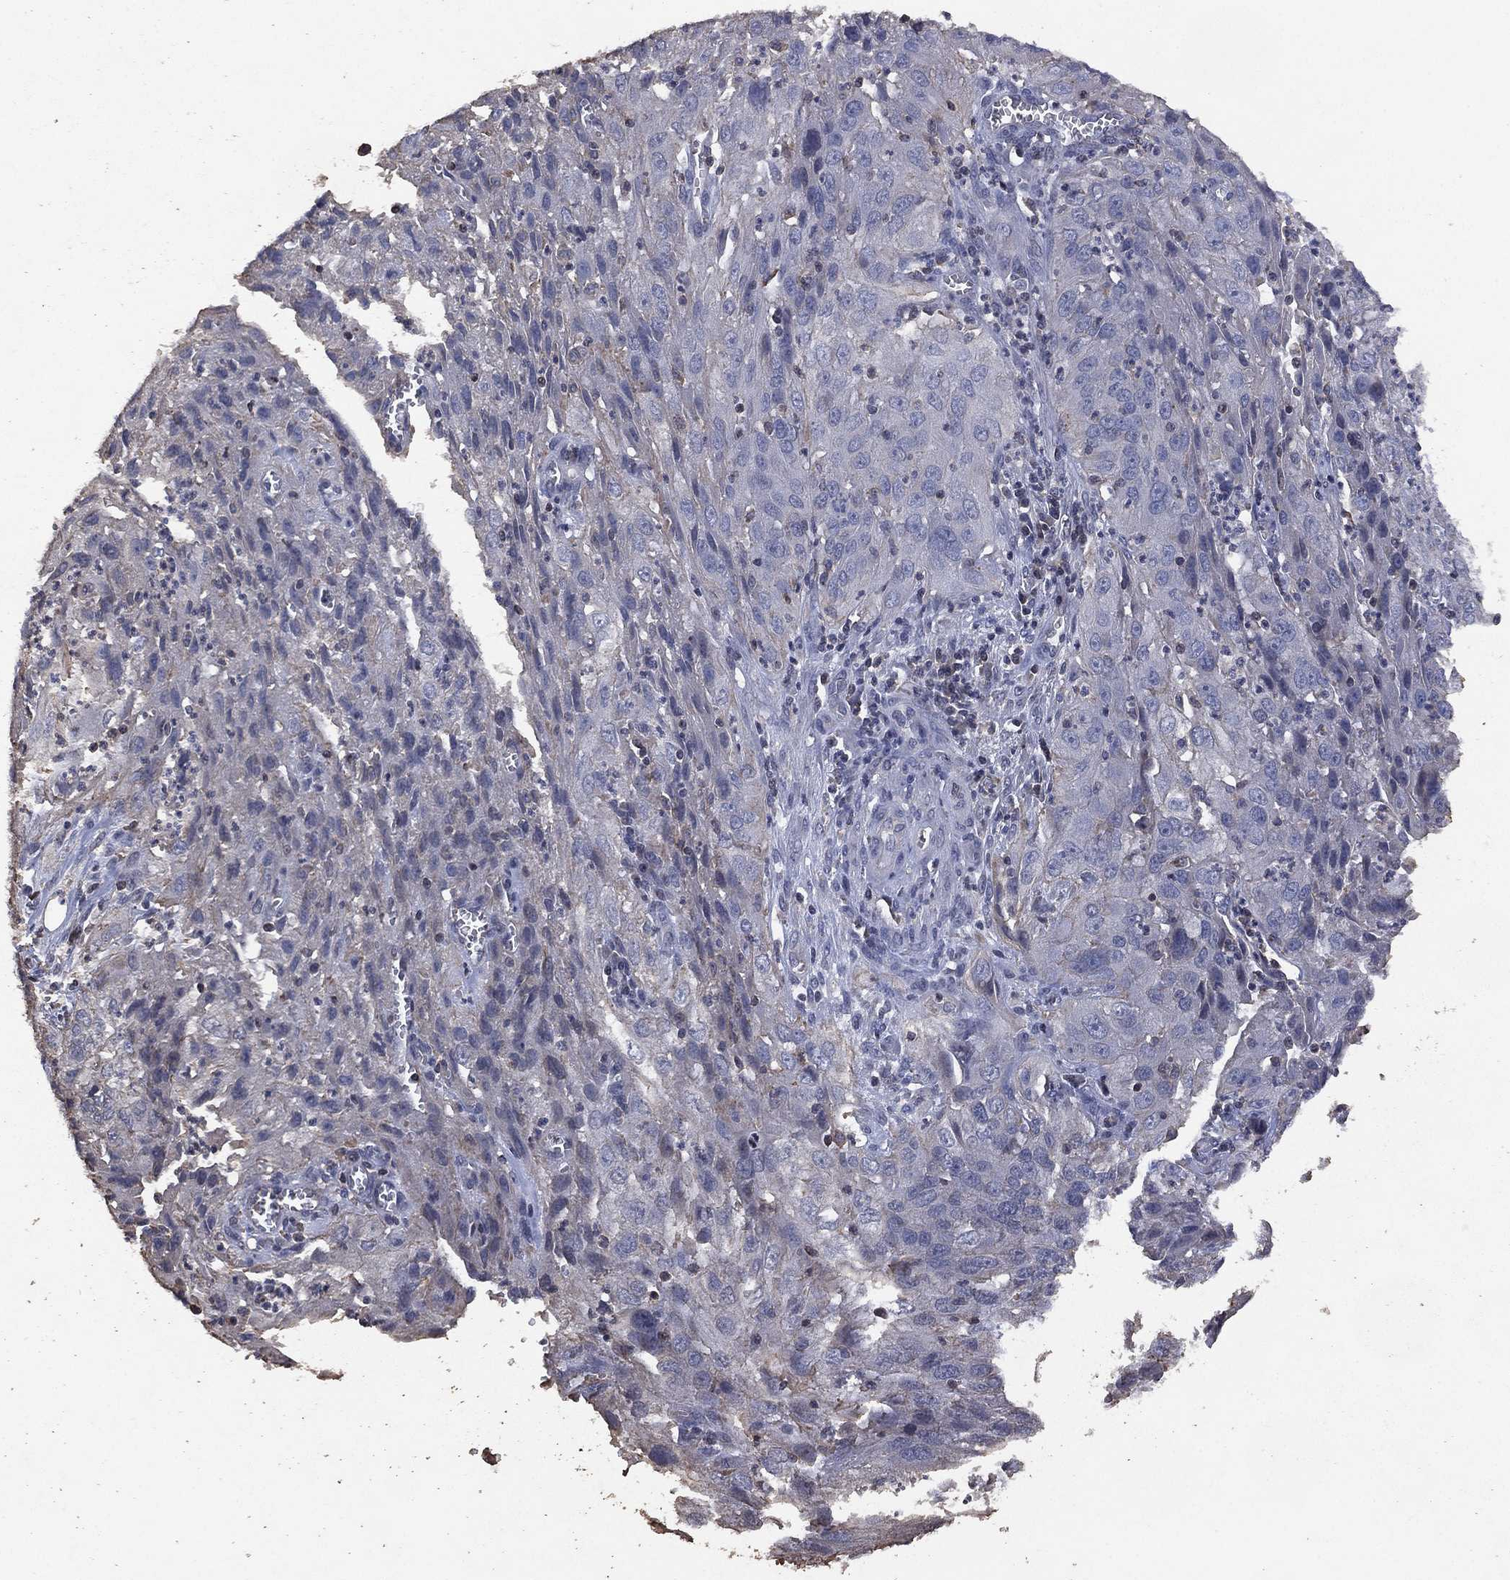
{"staining": {"intensity": "negative", "quantity": "none", "location": "none"}, "tissue": "cervical cancer", "cell_type": "Tumor cells", "image_type": "cancer", "snomed": [{"axis": "morphology", "description": "Squamous cell carcinoma, NOS"}, {"axis": "topography", "description": "Cervix"}], "caption": "The histopathology image exhibits no significant expression in tumor cells of cervical cancer (squamous cell carcinoma).", "gene": "ADPRHL1", "patient": {"sex": "female", "age": 32}}